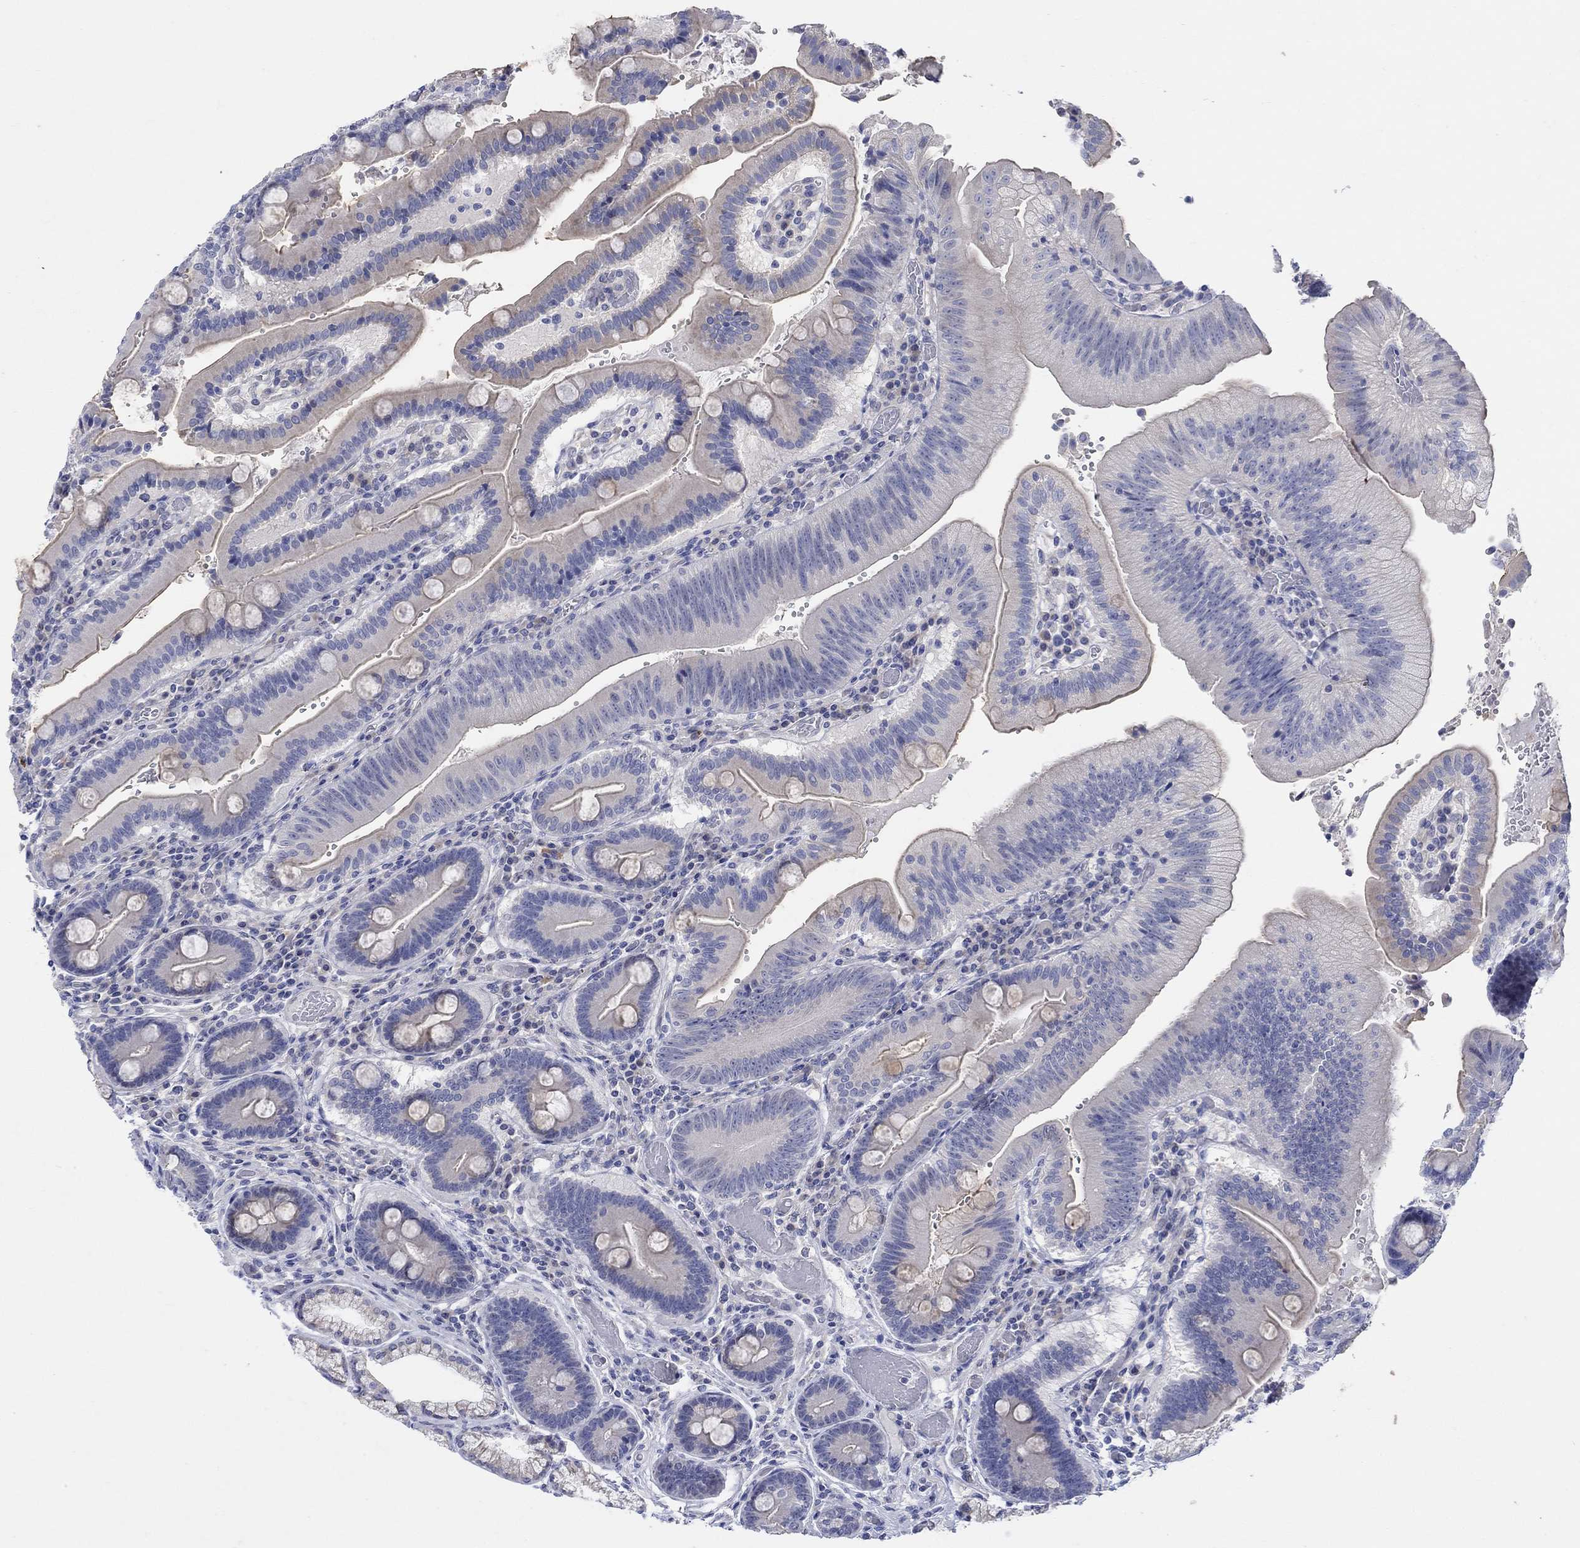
{"staining": {"intensity": "negative", "quantity": "none", "location": "none"}, "tissue": "duodenum", "cell_type": "Glandular cells", "image_type": "normal", "snomed": [{"axis": "morphology", "description": "Normal tissue, NOS"}, {"axis": "topography", "description": "Duodenum"}], "caption": "Immunohistochemistry (IHC) micrograph of benign duodenum: duodenum stained with DAB shows no significant protein positivity in glandular cells. The staining is performed using DAB brown chromogen with nuclei counter-stained in using hematoxylin.", "gene": "KRT222", "patient": {"sex": "female", "age": 62}}